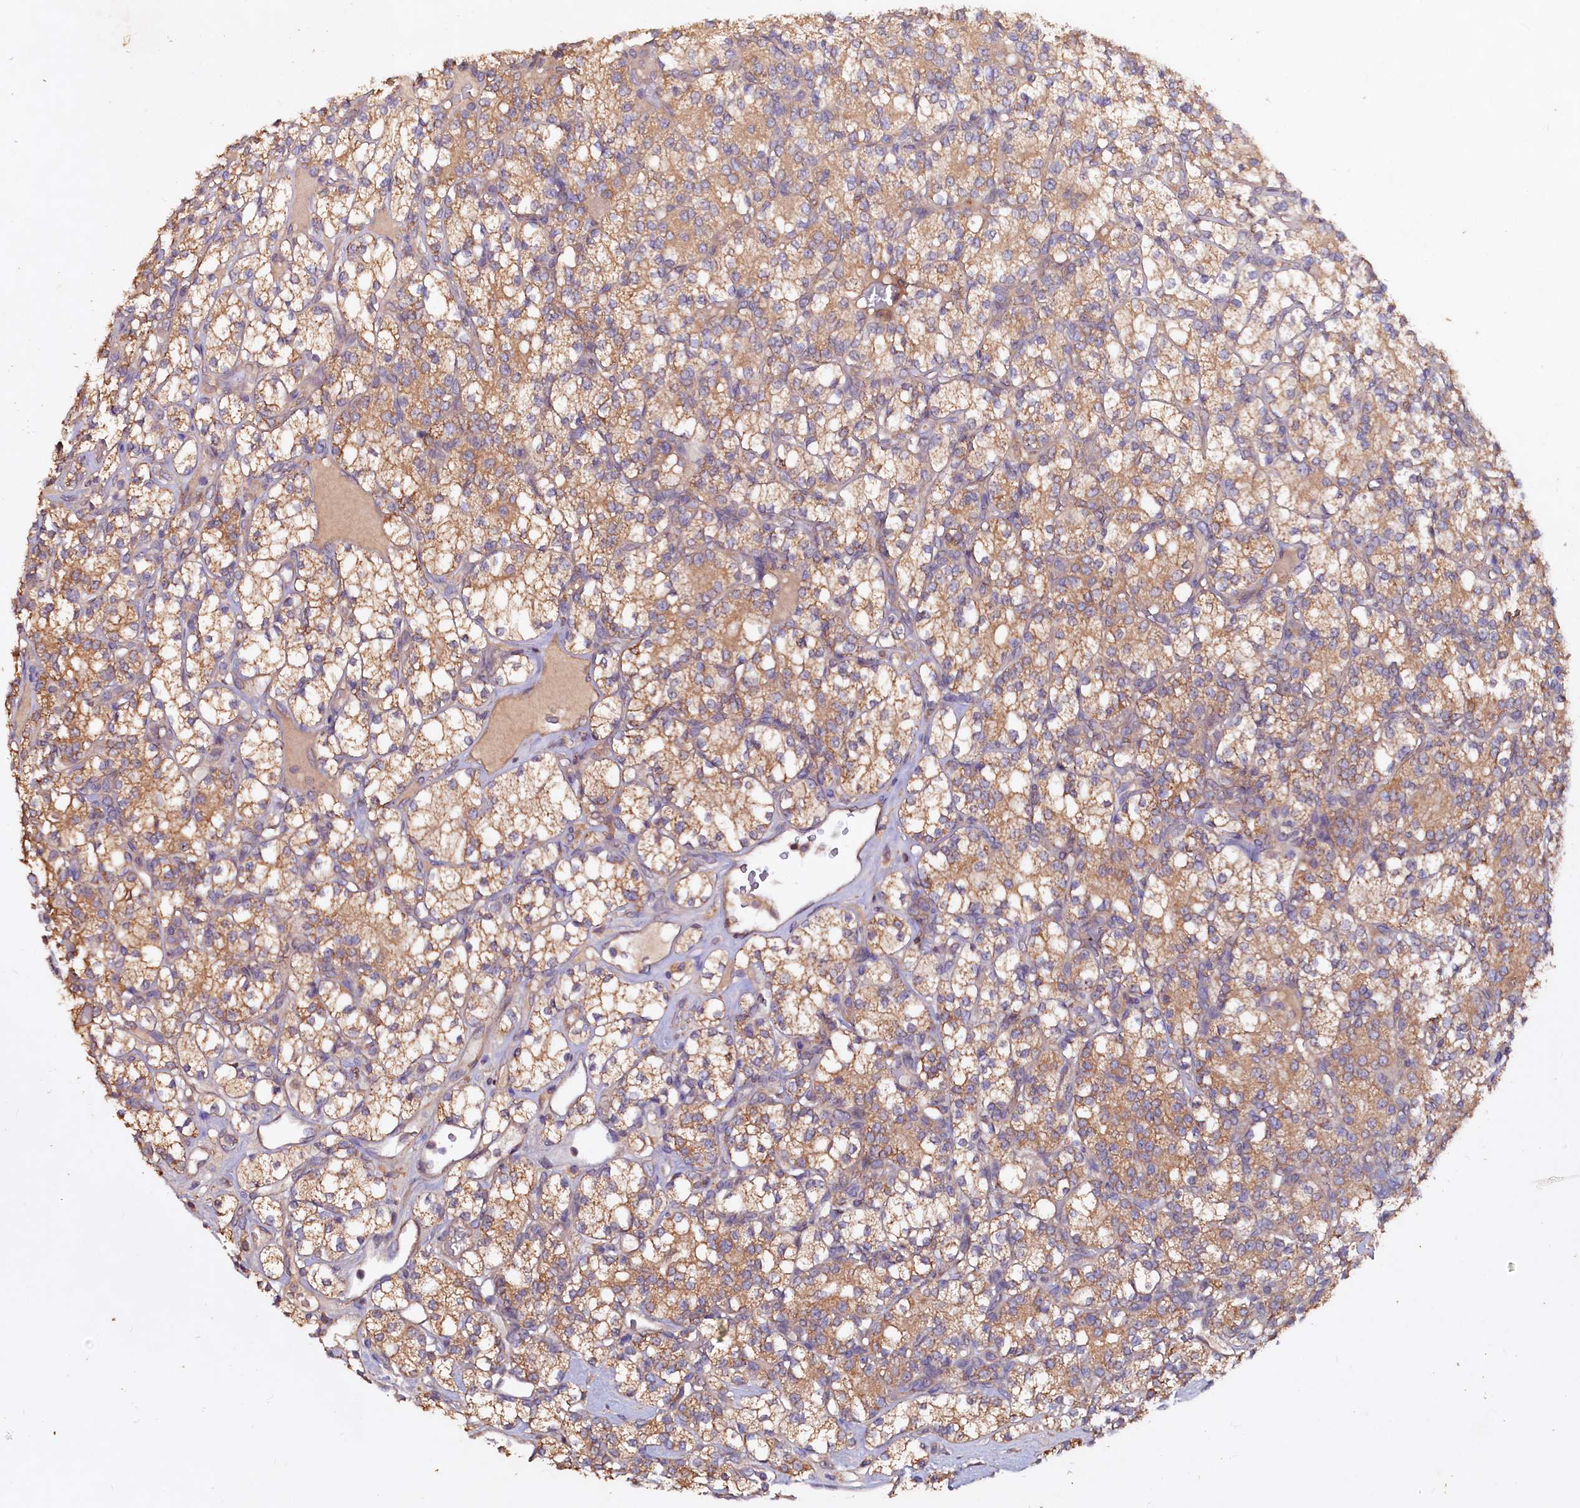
{"staining": {"intensity": "moderate", "quantity": ">75%", "location": "cytoplasmic/membranous"}, "tissue": "renal cancer", "cell_type": "Tumor cells", "image_type": "cancer", "snomed": [{"axis": "morphology", "description": "Adenocarcinoma, NOS"}, {"axis": "topography", "description": "Kidney"}], "caption": "Brown immunohistochemical staining in human renal adenocarcinoma reveals moderate cytoplasmic/membranous staining in approximately >75% of tumor cells. Nuclei are stained in blue.", "gene": "ETFBKMT", "patient": {"sex": "male", "age": 77}}